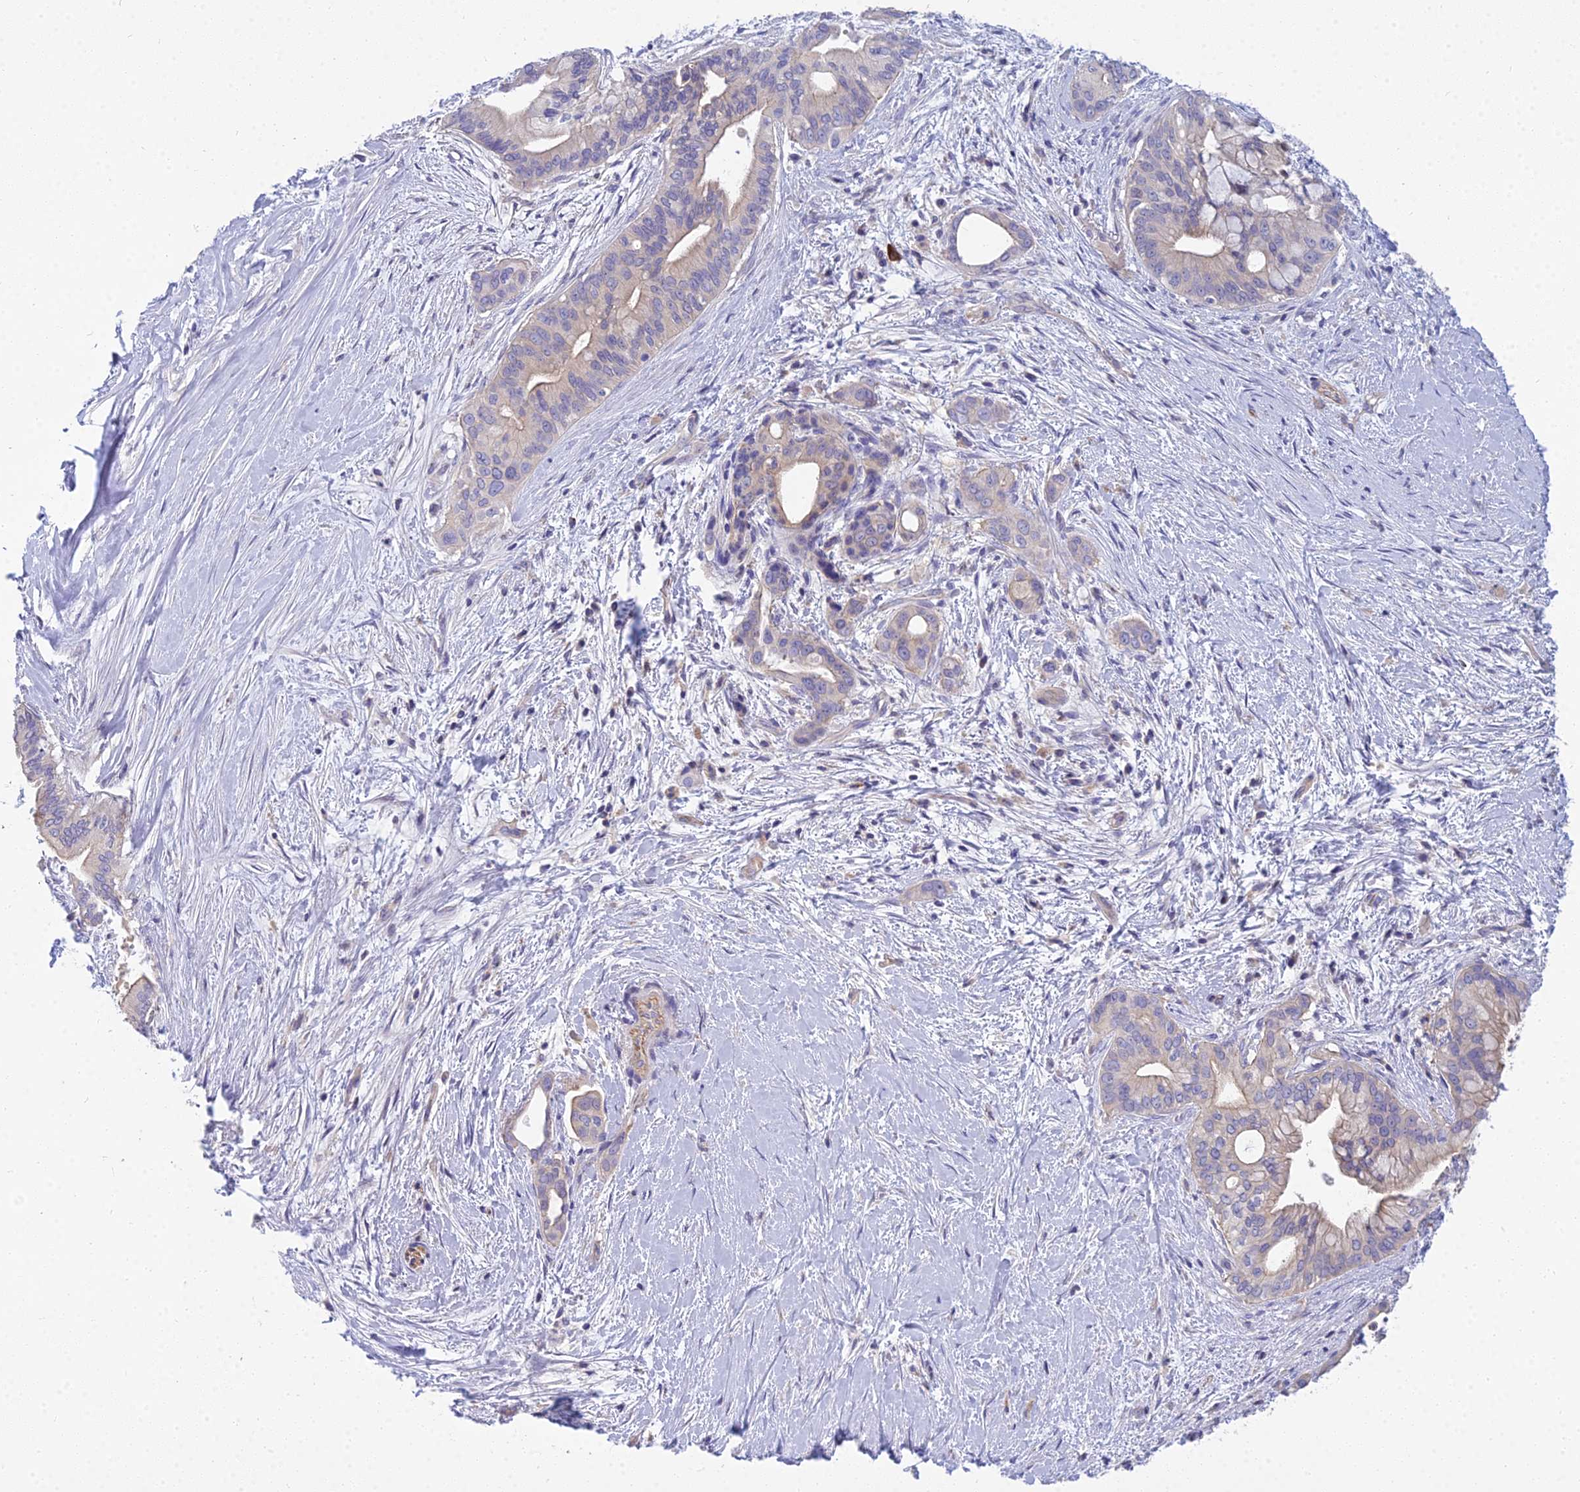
{"staining": {"intensity": "negative", "quantity": "none", "location": "none"}, "tissue": "pancreatic cancer", "cell_type": "Tumor cells", "image_type": "cancer", "snomed": [{"axis": "morphology", "description": "Adenocarcinoma, NOS"}, {"axis": "topography", "description": "Pancreas"}], "caption": "This is an immunohistochemistry histopathology image of human pancreatic cancer. There is no positivity in tumor cells.", "gene": "SMIM24", "patient": {"sex": "male", "age": 46}}